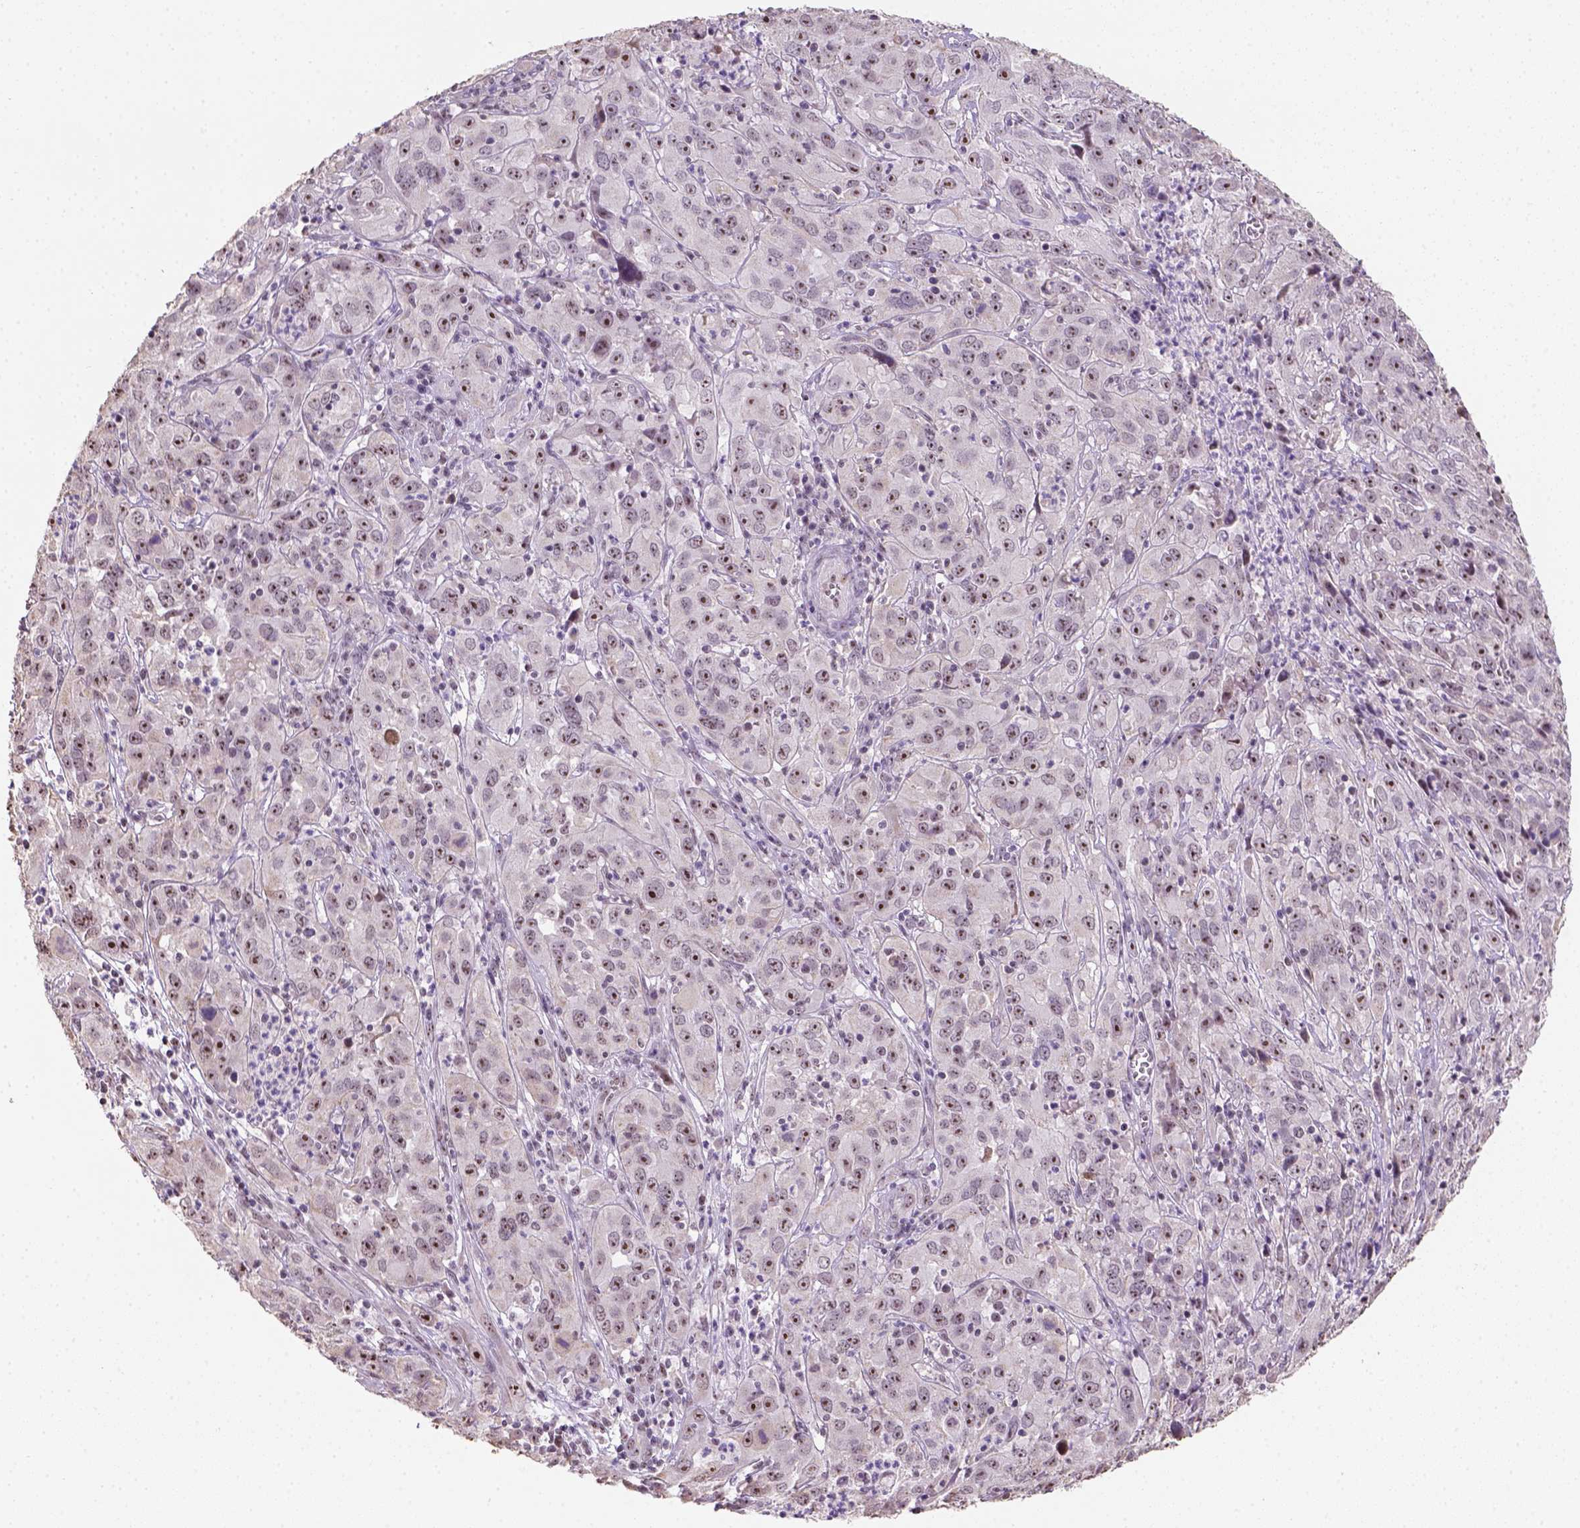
{"staining": {"intensity": "strong", "quantity": ">75%", "location": "nuclear"}, "tissue": "cervical cancer", "cell_type": "Tumor cells", "image_type": "cancer", "snomed": [{"axis": "morphology", "description": "Squamous cell carcinoma, NOS"}, {"axis": "topography", "description": "Cervix"}], "caption": "An image of human cervical squamous cell carcinoma stained for a protein shows strong nuclear brown staining in tumor cells.", "gene": "DDX50", "patient": {"sex": "female", "age": 32}}